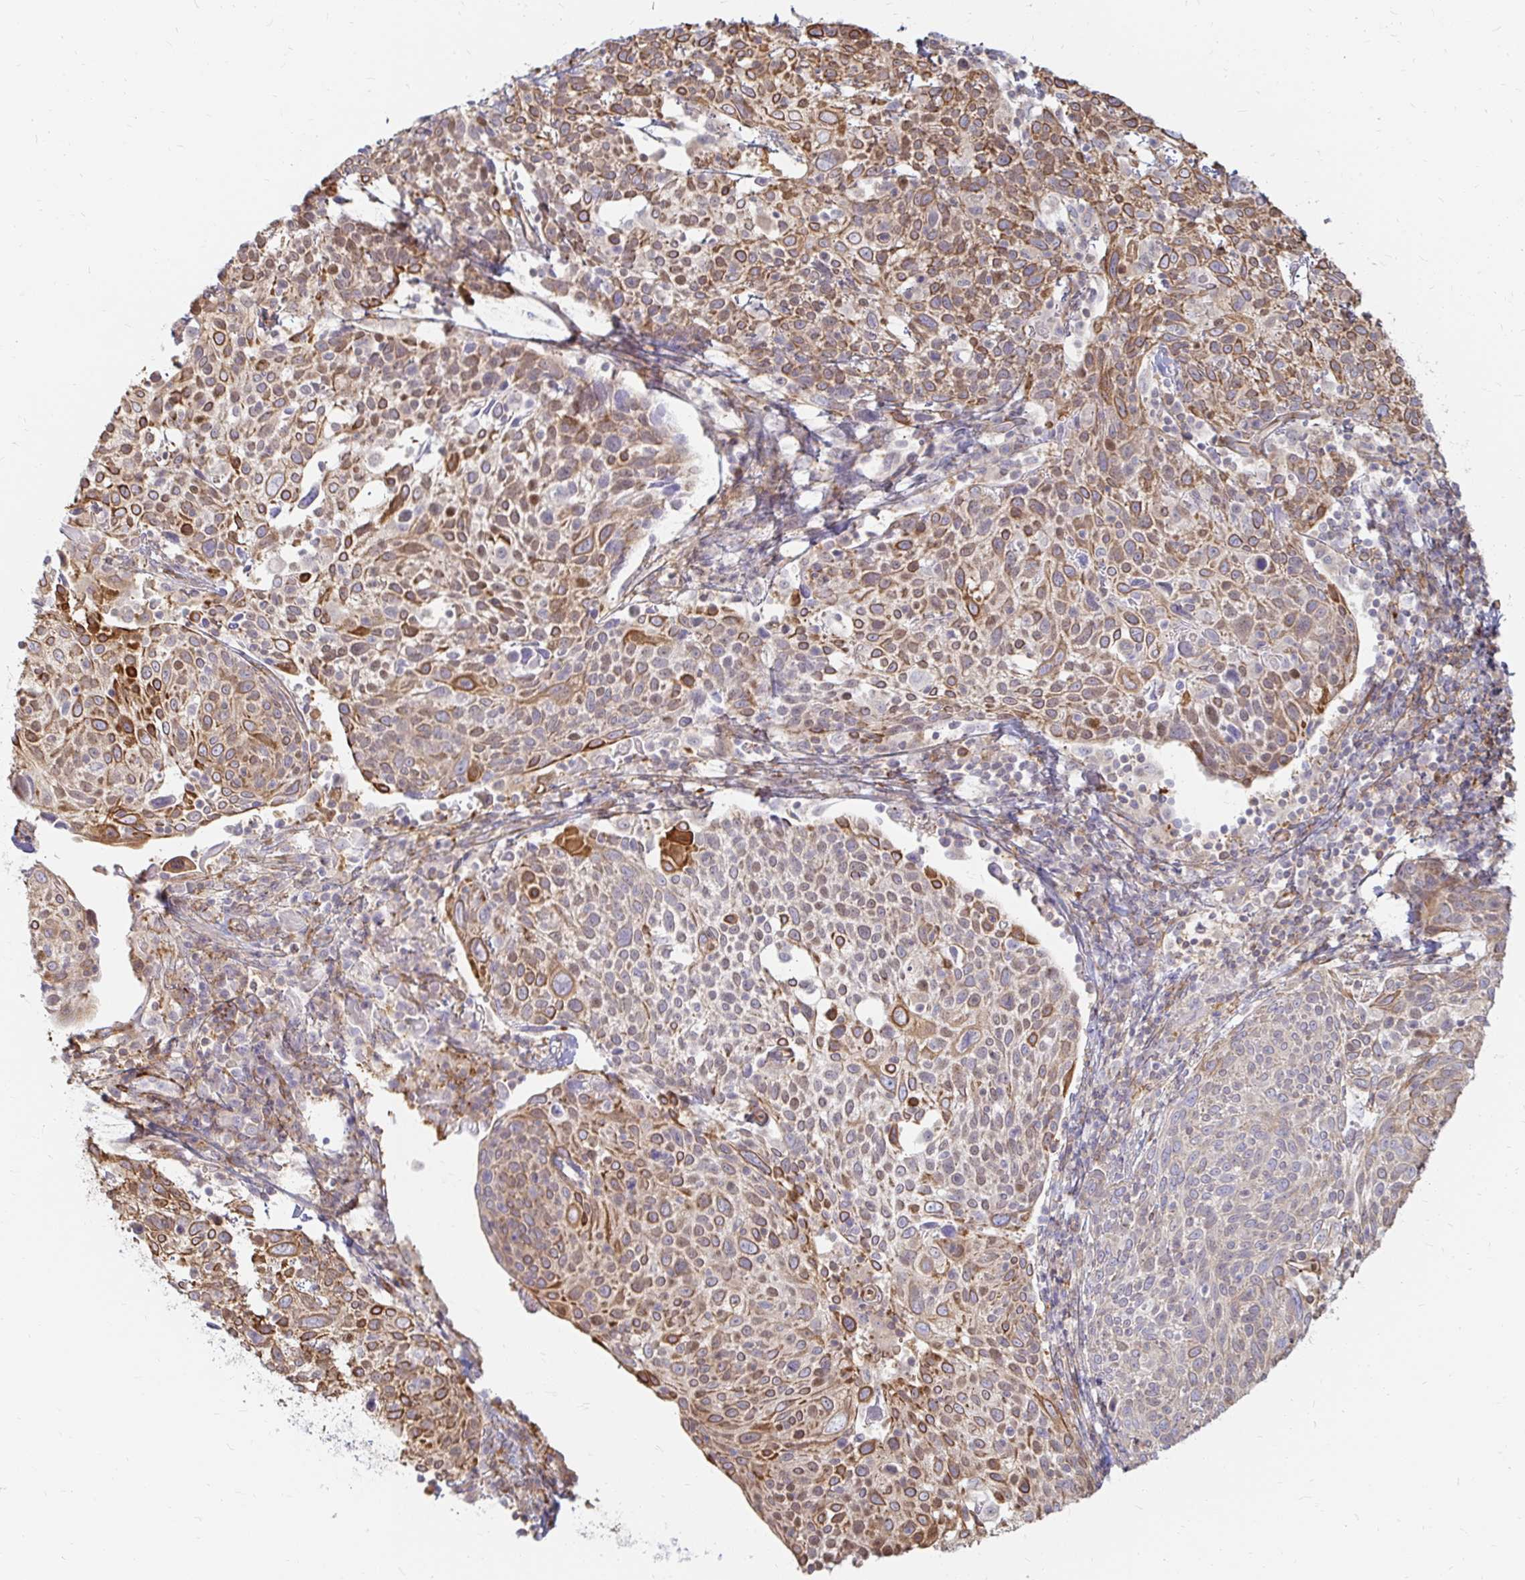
{"staining": {"intensity": "moderate", "quantity": ">75%", "location": "cytoplasmic/membranous"}, "tissue": "cervical cancer", "cell_type": "Tumor cells", "image_type": "cancer", "snomed": [{"axis": "morphology", "description": "Squamous cell carcinoma, NOS"}, {"axis": "topography", "description": "Cervix"}], "caption": "Human squamous cell carcinoma (cervical) stained with a brown dye displays moderate cytoplasmic/membranous positive positivity in approximately >75% of tumor cells.", "gene": "CAST", "patient": {"sex": "female", "age": 61}}